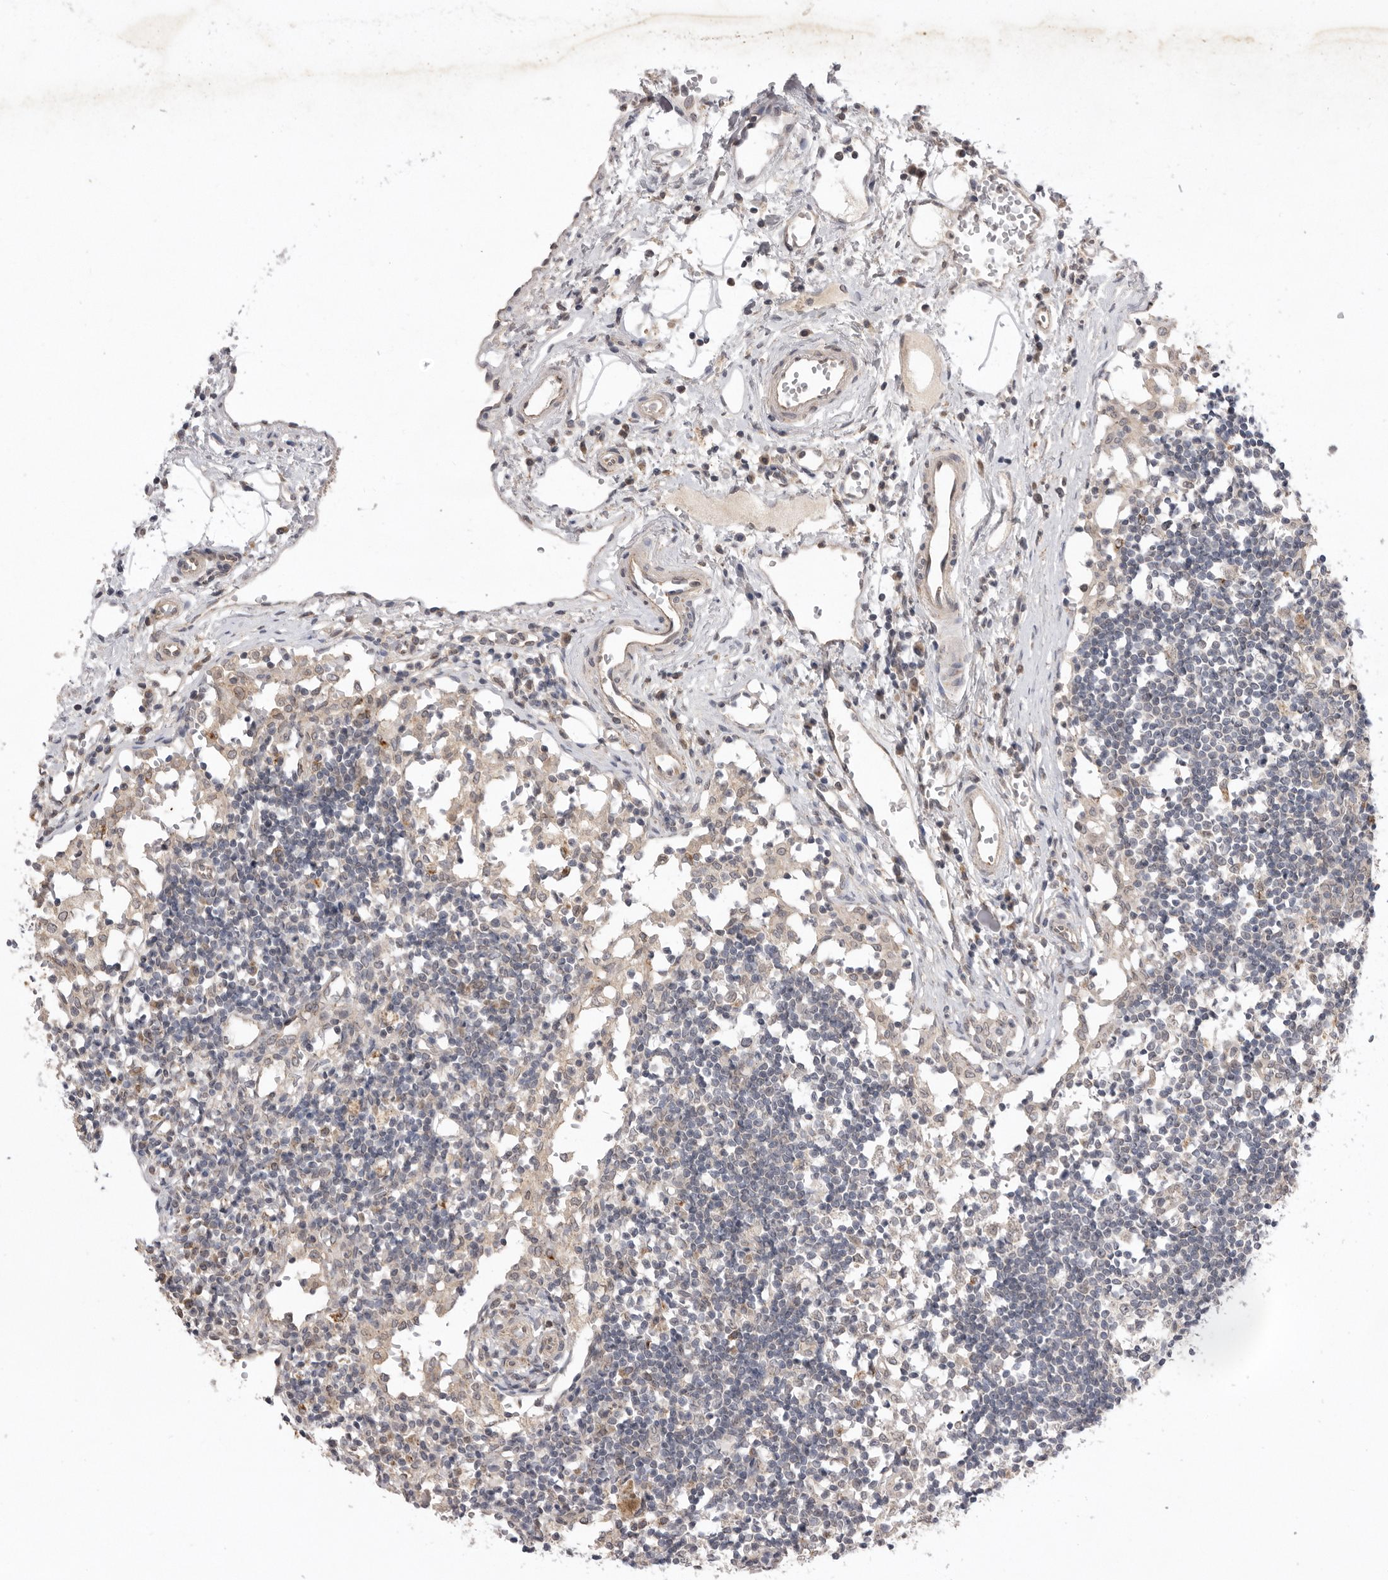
{"staining": {"intensity": "weak", "quantity": ">75%", "location": "cytoplasmic/membranous,nuclear"}, "tissue": "head and neck cancer", "cell_type": "Tumor cells", "image_type": "cancer", "snomed": [{"axis": "morphology", "description": "Adenocarcinoma, NOS"}, {"axis": "morphology", "description": "Adenoma, NOS"}, {"axis": "topography", "description": "Head-Neck"}], "caption": "IHC of head and neck adenoma demonstrates low levels of weak cytoplasmic/membranous and nuclear positivity in approximately >75% of tumor cells.", "gene": "TLR3", "patient": {"sex": "female", "age": 55}}